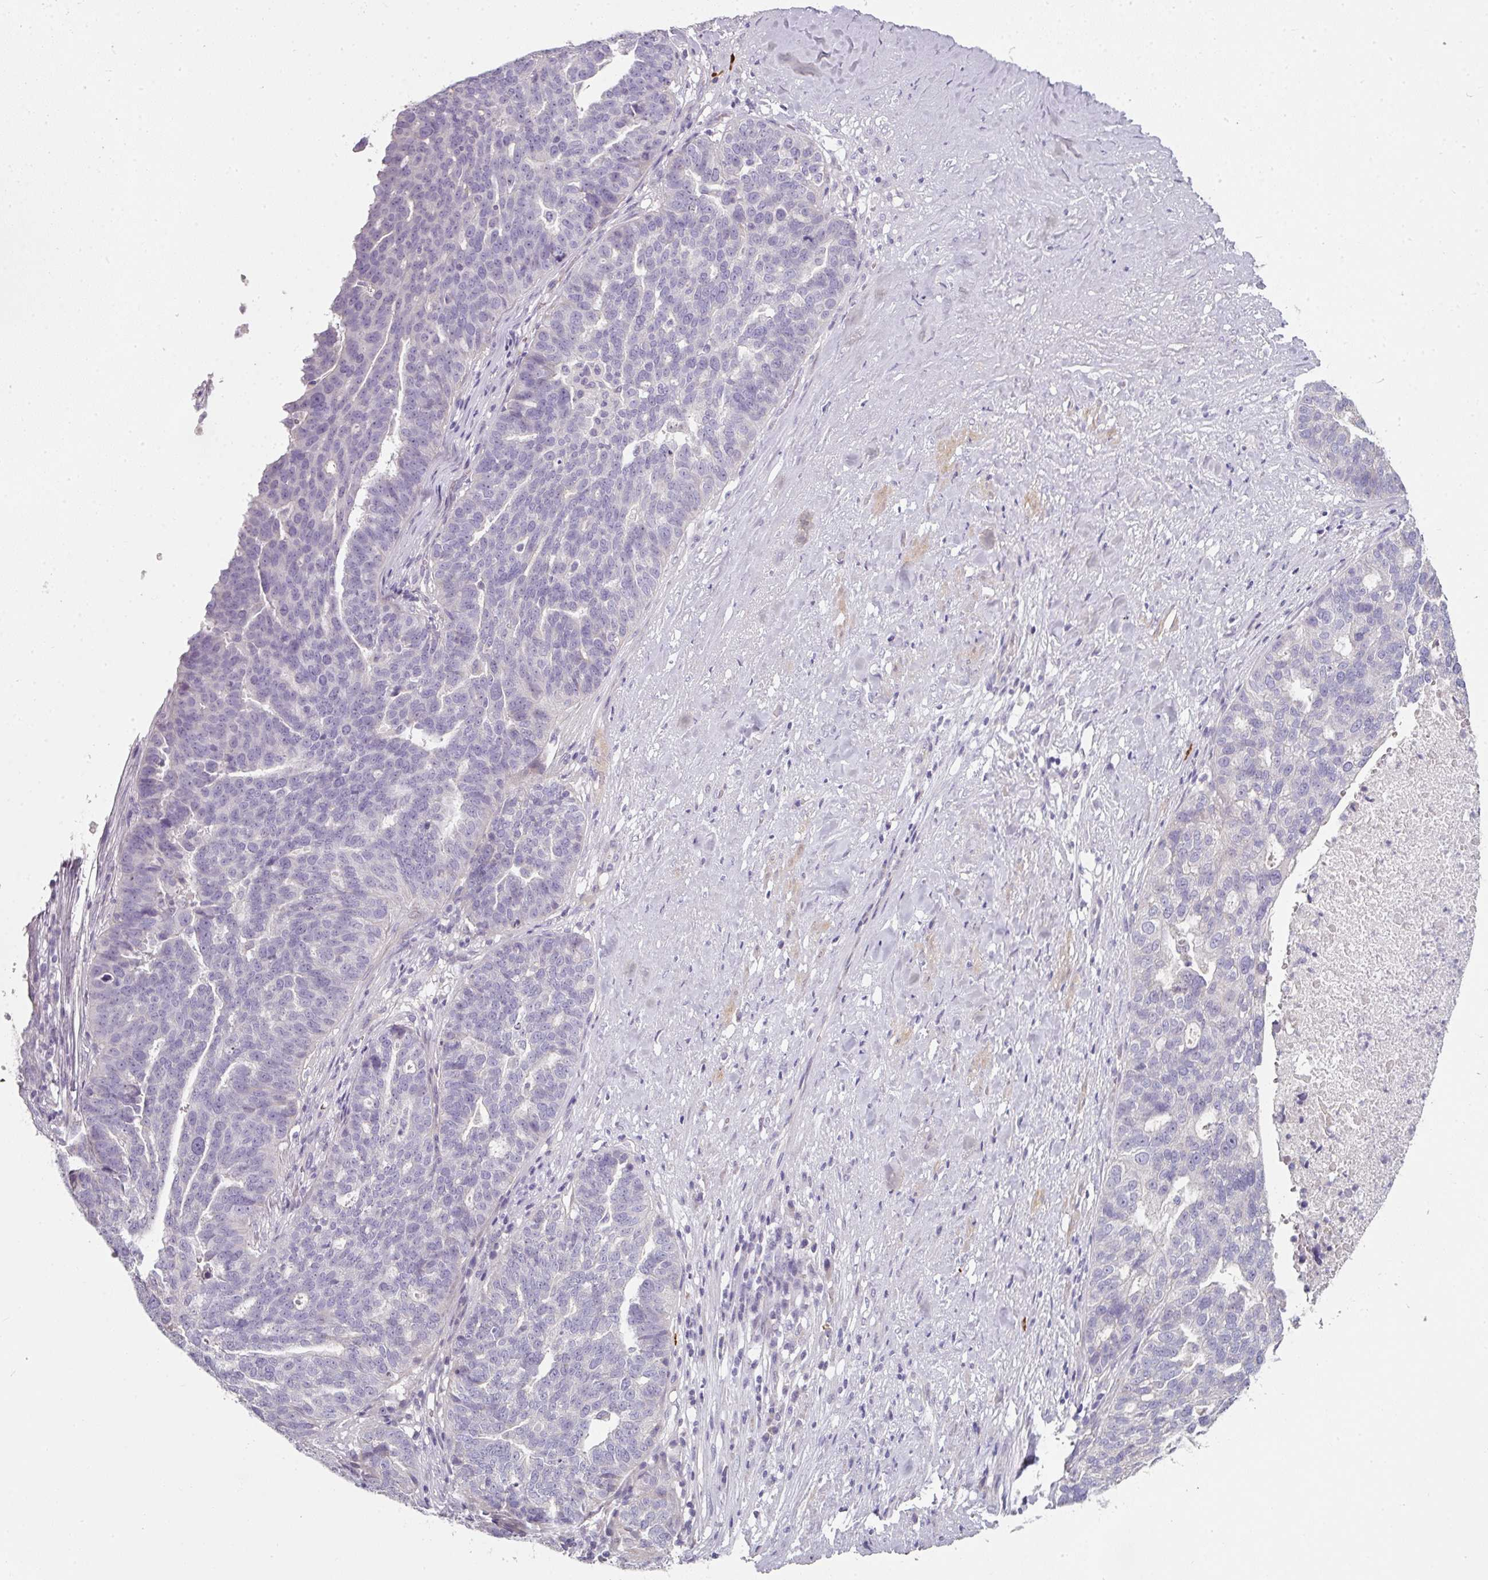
{"staining": {"intensity": "negative", "quantity": "none", "location": "none"}, "tissue": "ovarian cancer", "cell_type": "Tumor cells", "image_type": "cancer", "snomed": [{"axis": "morphology", "description": "Cystadenocarcinoma, serous, NOS"}, {"axis": "topography", "description": "Ovary"}], "caption": "The image shows no significant positivity in tumor cells of ovarian cancer.", "gene": "FHAD1", "patient": {"sex": "female", "age": 59}}